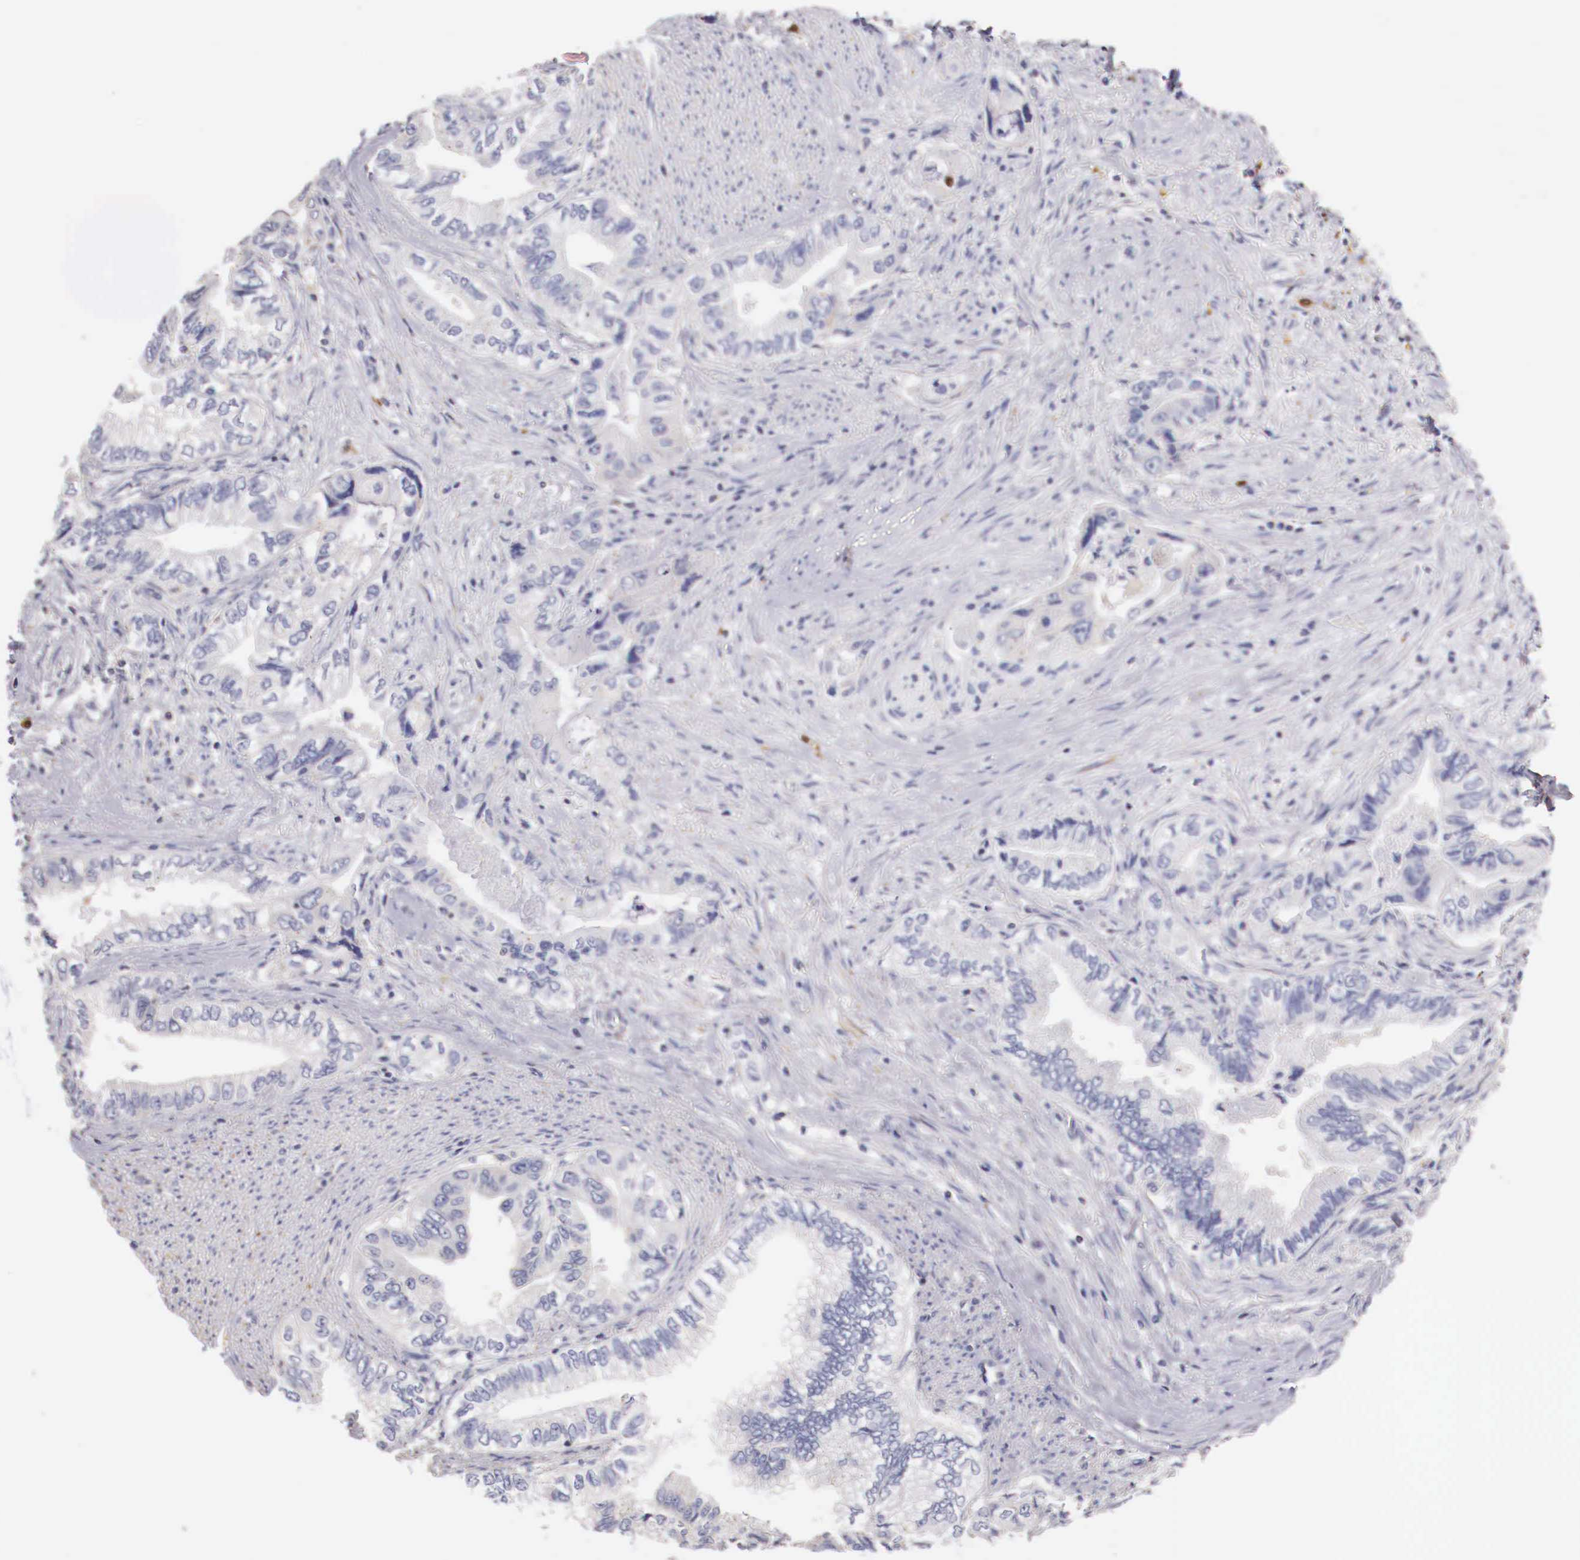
{"staining": {"intensity": "negative", "quantity": "none", "location": "none"}, "tissue": "pancreatic cancer", "cell_type": "Tumor cells", "image_type": "cancer", "snomed": [{"axis": "morphology", "description": "Adenocarcinoma, NOS"}, {"axis": "topography", "description": "Pancreas"}, {"axis": "topography", "description": "Stomach, upper"}], "caption": "This is an immunohistochemistry histopathology image of pancreatic adenocarcinoma. There is no positivity in tumor cells.", "gene": "PITPNA", "patient": {"sex": "male", "age": 77}}